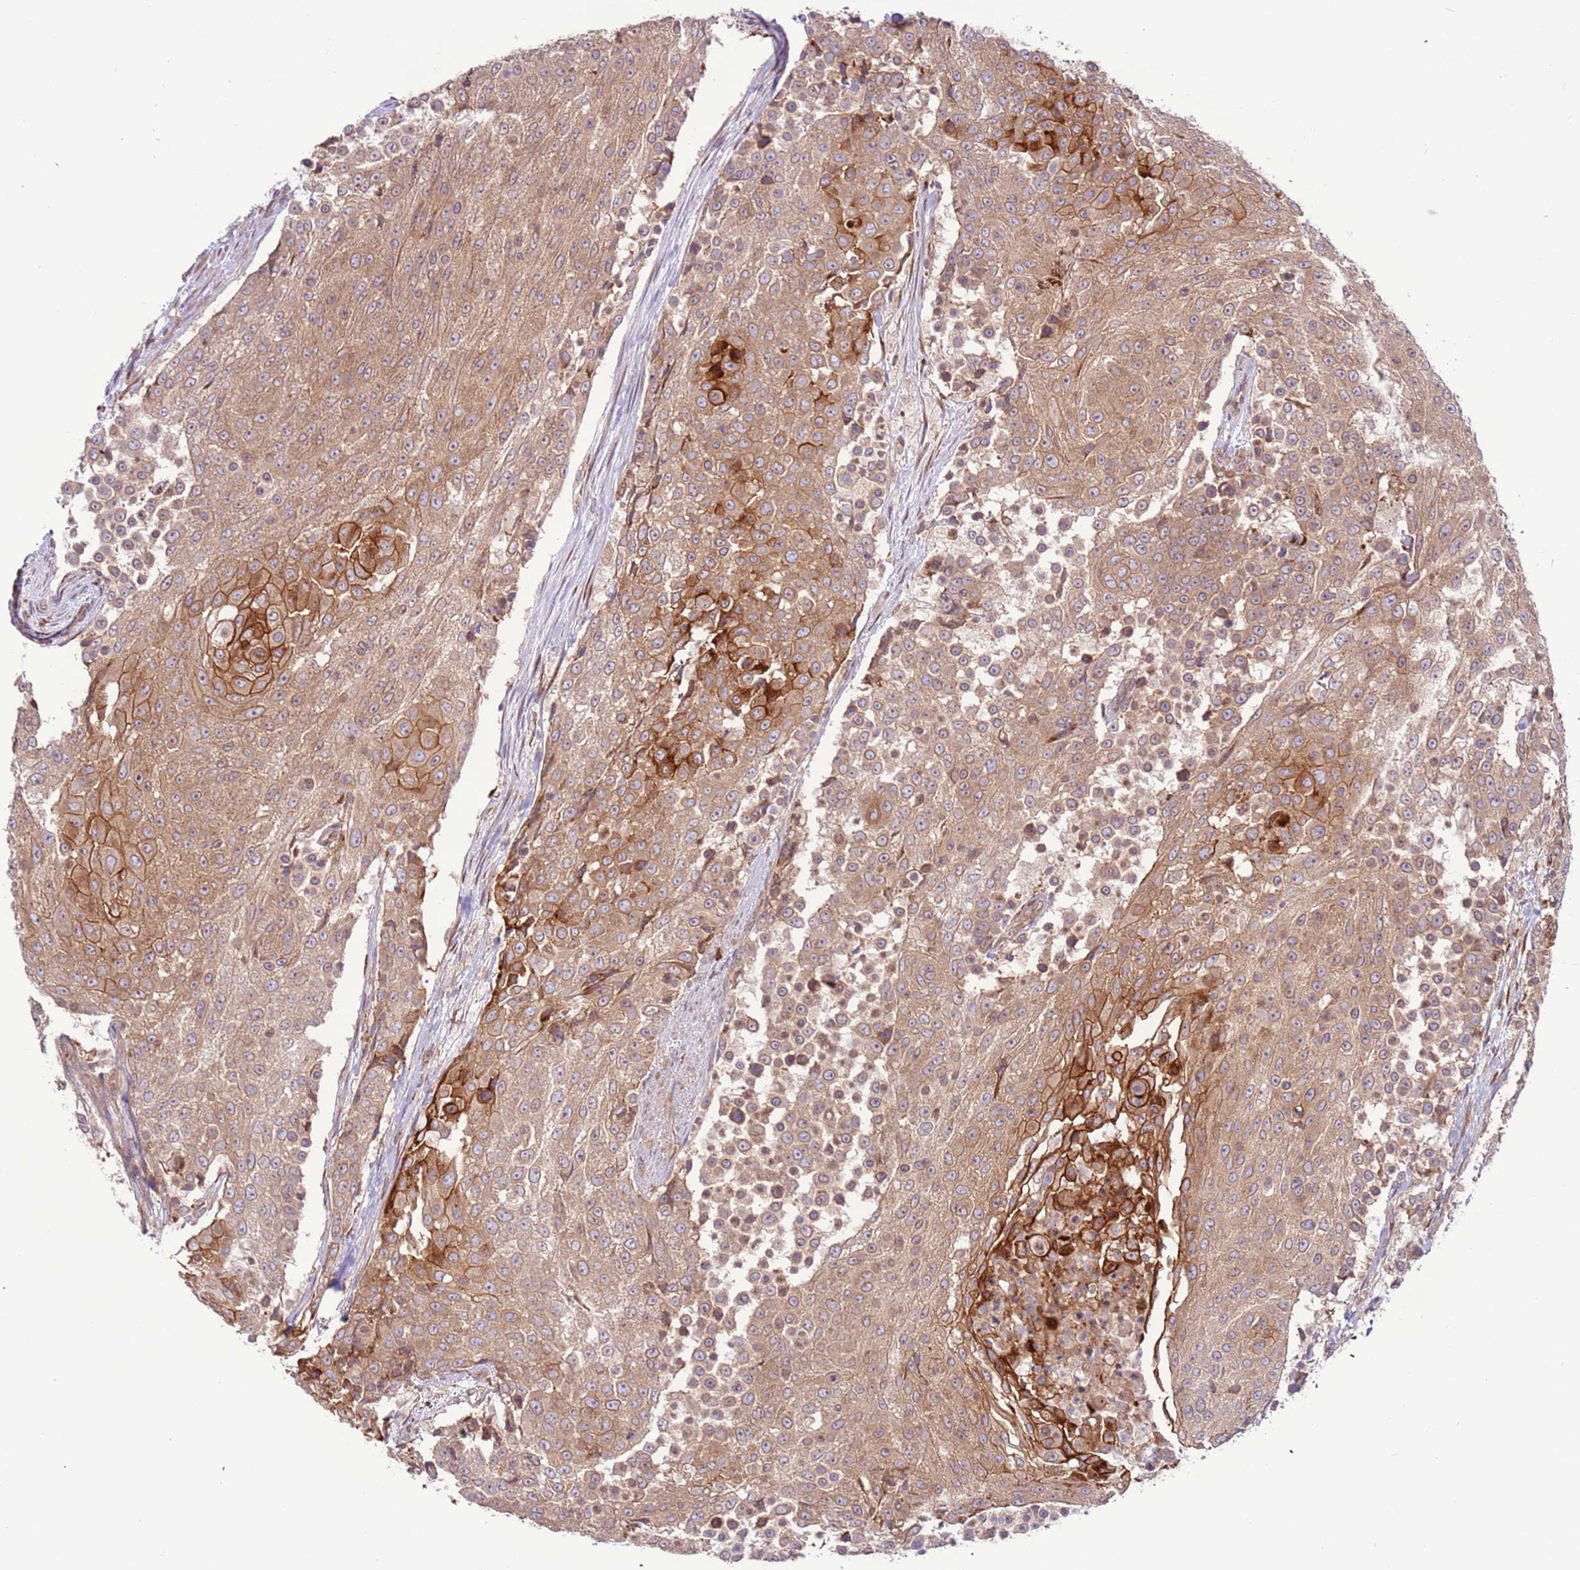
{"staining": {"intensity": "moderate", "quantity": ">75%", "location": "cytoplasmic/membranous"}, "tissue": "urothelial cancer", "cell_type": "Tumor cells", "image_type": "cancer", "snomed": [{"axis": "morphology", "description": "Urothelial carcinoma, High grade"}, {"axis": "topography", "description": "Urinary bladder"}], "caption": "Immunohistochemical staining of human urothelial carcinoma (high-grade) demonstrates medium levels of moderate cytoplasmic/membranous protein staining in about >75% of tumor cells.", "gene": "DDX19B", "patient": {"sex": "female", "age": 63}}